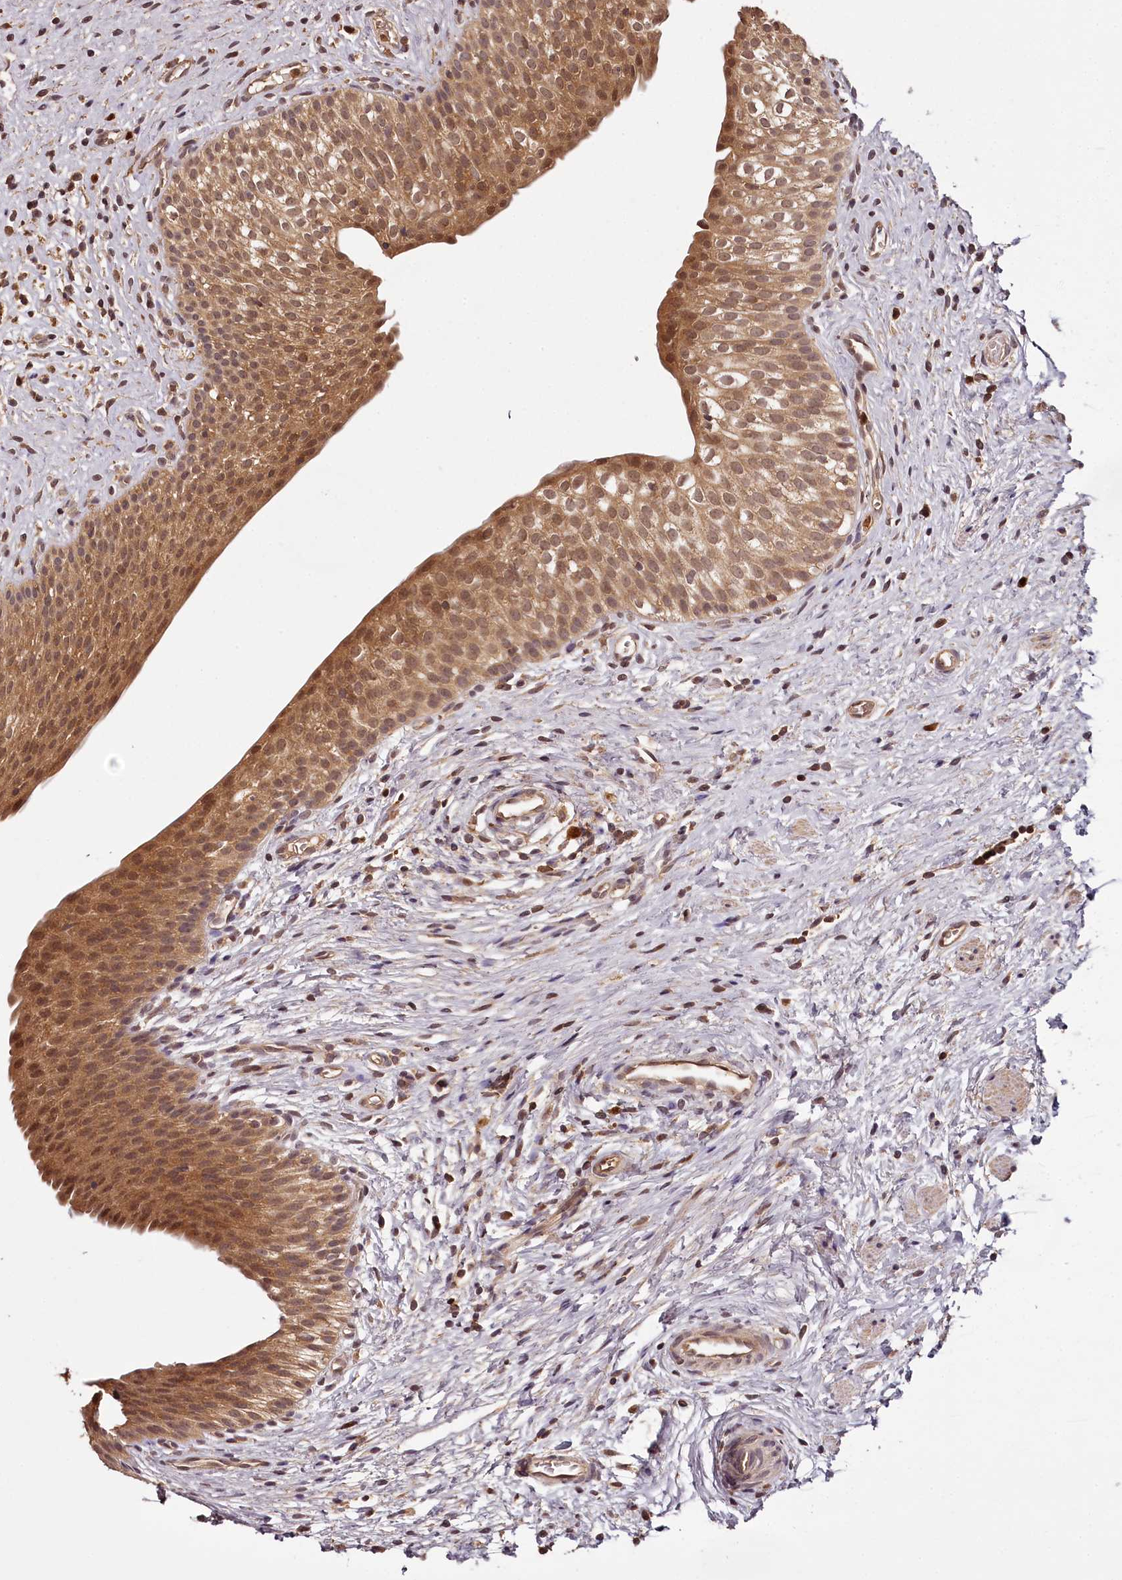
{"staining": {"intensity": "moderate", "quantity": ">75%", "location": "cytoplasmic/membranous,nuclear"}, "tissue": "urinary bladder", "cell_type": "Urothelial cells", "image_type": "normal", "snomed": [{"axis": "morphology", "description": "Normal tissue, NOS"}, {"axis": "topography", "description": "Urinary bladder"}], "caption": "Urinary bladder stained with a protein marker exhibits moderate staining in urothelial cells.", "gene": "TTC12", "patient": {"sex": "male", "age": 1}}